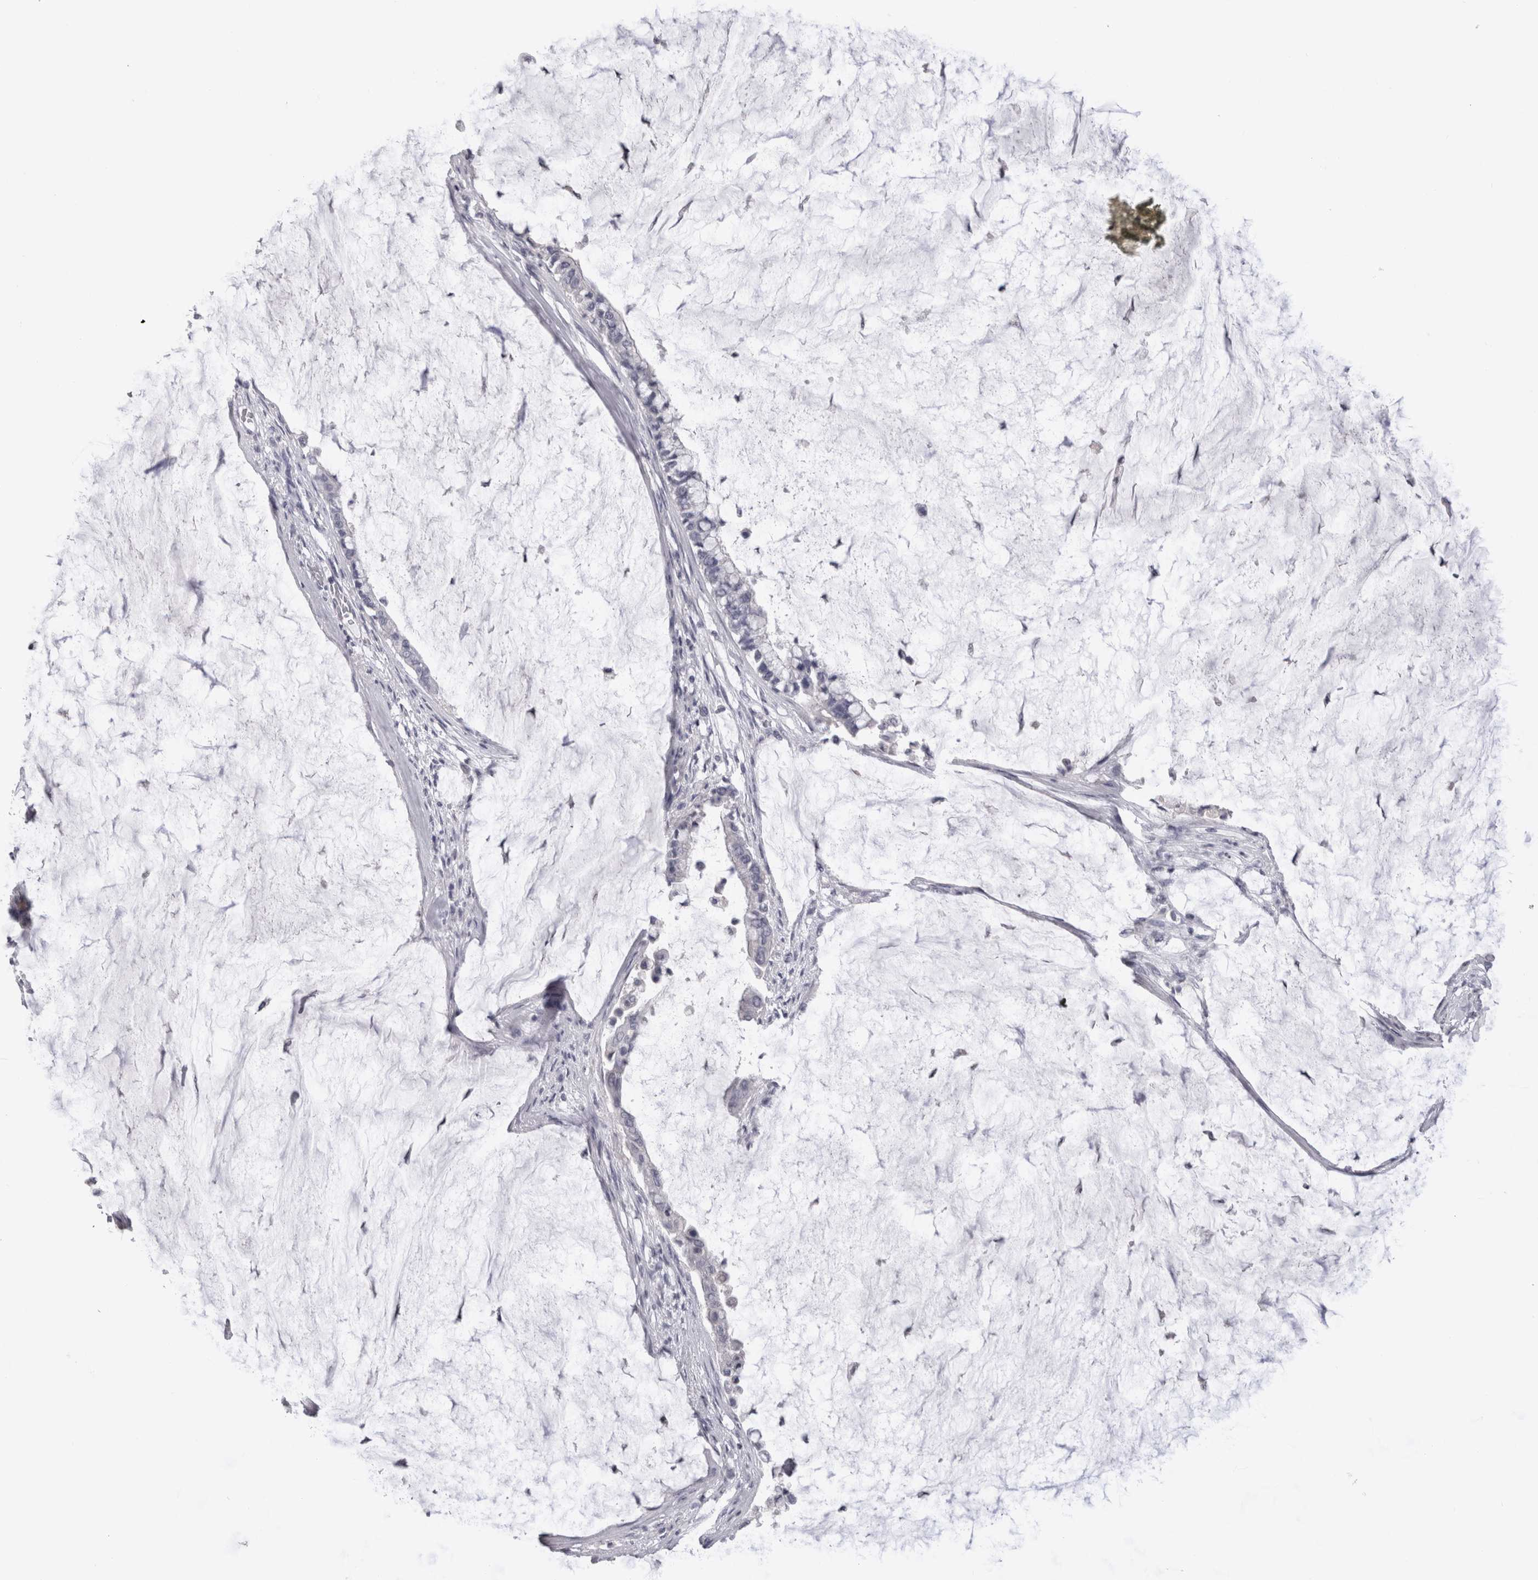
{"staining": {"intensity": "negative", "quantity": "none", "location": "none"}, "tissue": "pancreatic cancer", "cell_type": "Tumor cells", "image_type": "cancer", "snomed": [{"axis": "morphology", "description": "Adenocarcinoma, NOS"}, {"axis": "topography", "description": "Pancreas"}], "caption": "Pancreatic cancer was stained to show a protein in brown. There is no significant staining in tumor cells. (Immunohistochemistry (ihc), brightfield microscopy, high magnification).", "gene": "ADAM2", "patient": {"sex": "male", "age": 41}}